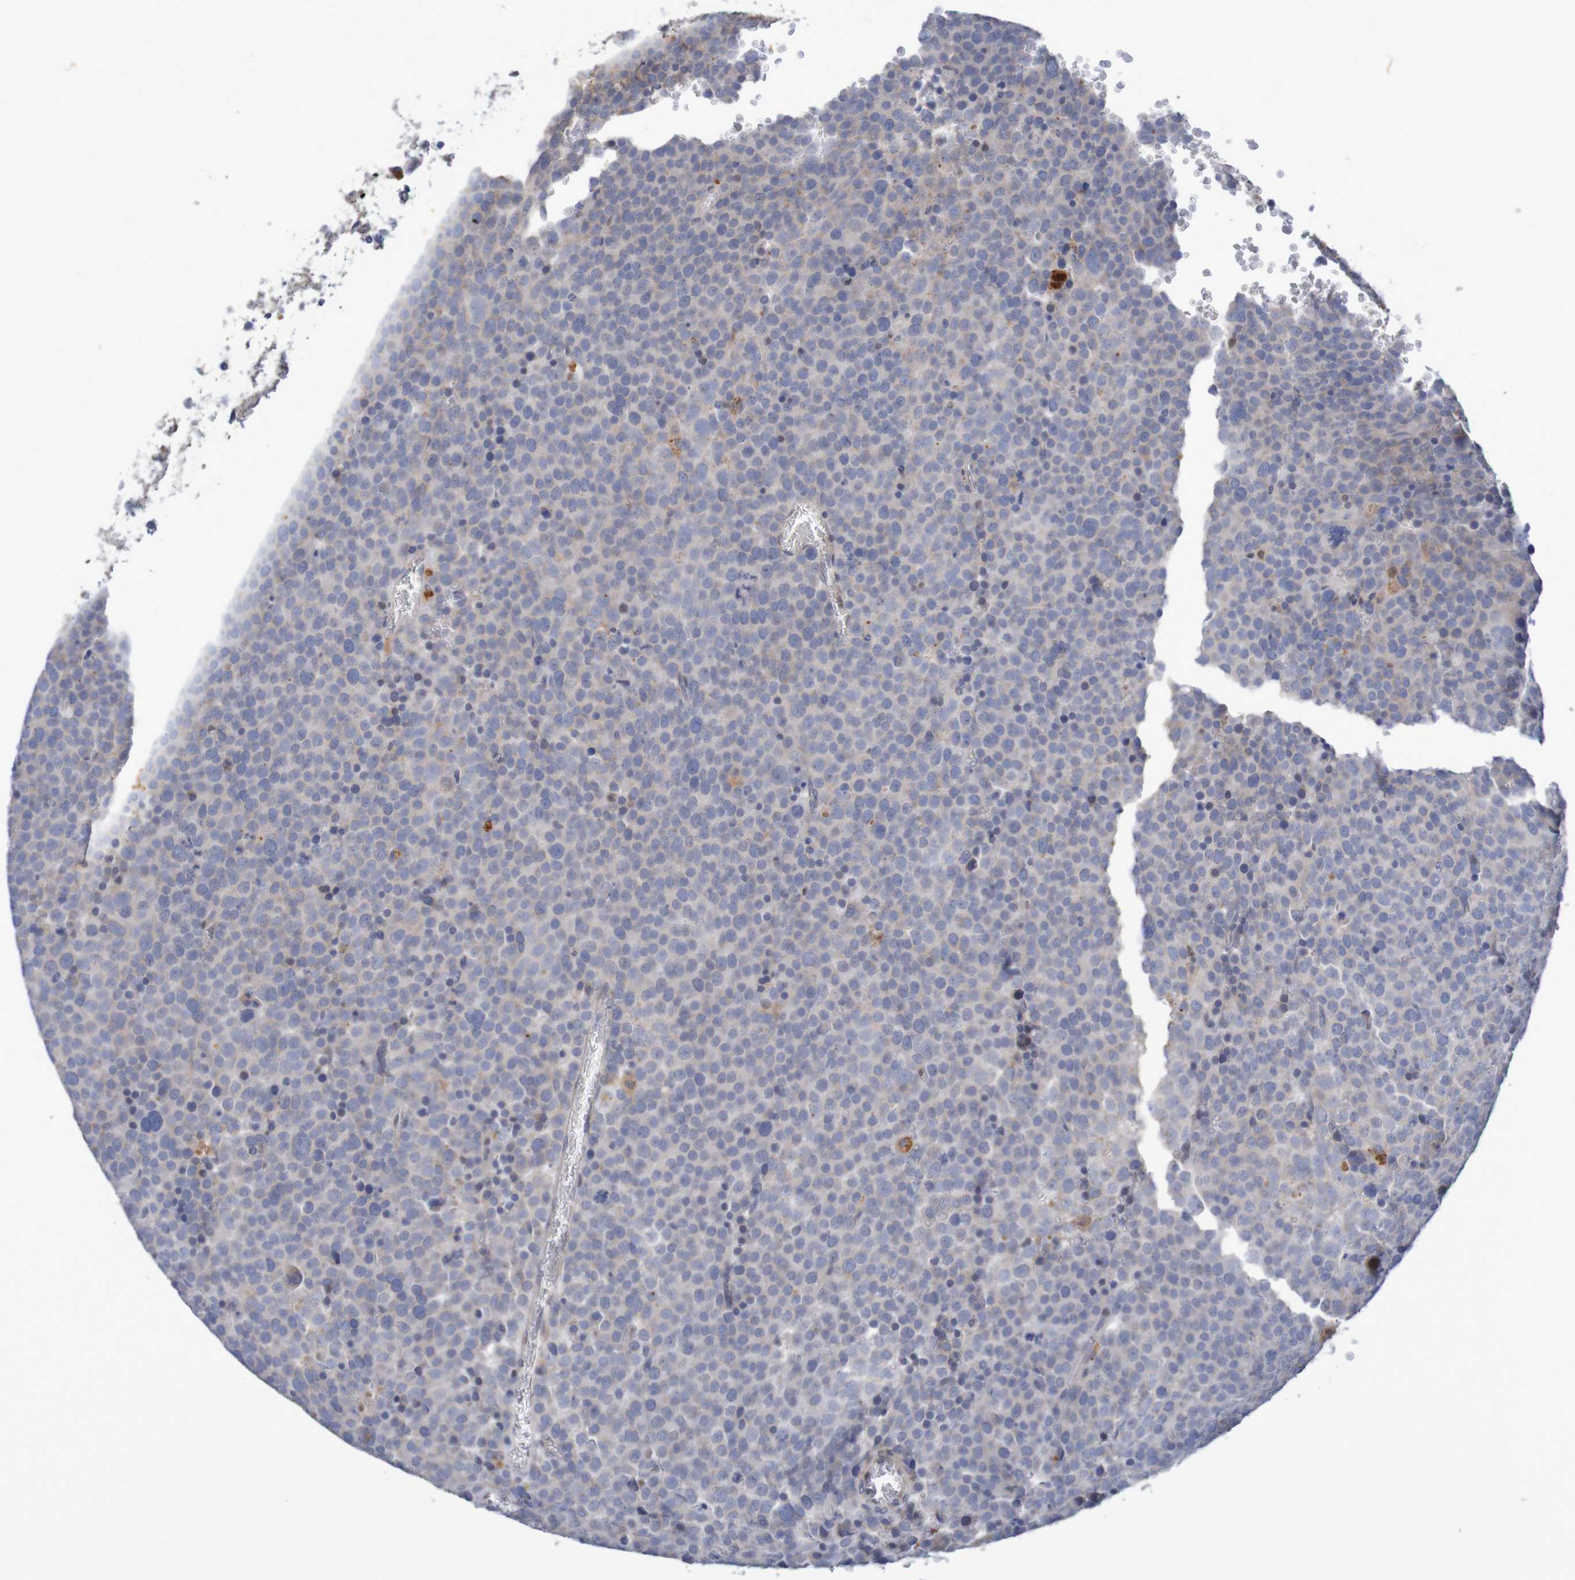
{"staining": {"intensity": "moderate", "quantity": "<25%", "location": "cytoplasmic/membranous"}, "tissue": "testis cancer", "cell_type": "Tumor cells", "image_type": "cancer", "snomed": [{"axis": "morphology", "description": "Seminoma, NOS"}, {"axis": "topography", "description": "Testis"}], "caption": "An IHC photomicrograph of neoplastic tissue is shown. Protein staining in brown shows moderate cytoplasmic/membranous positivity in seminoma (testis) within tumor cells.", "gene": "FBP2", "patient": {"sex": "male", "age": 71}}